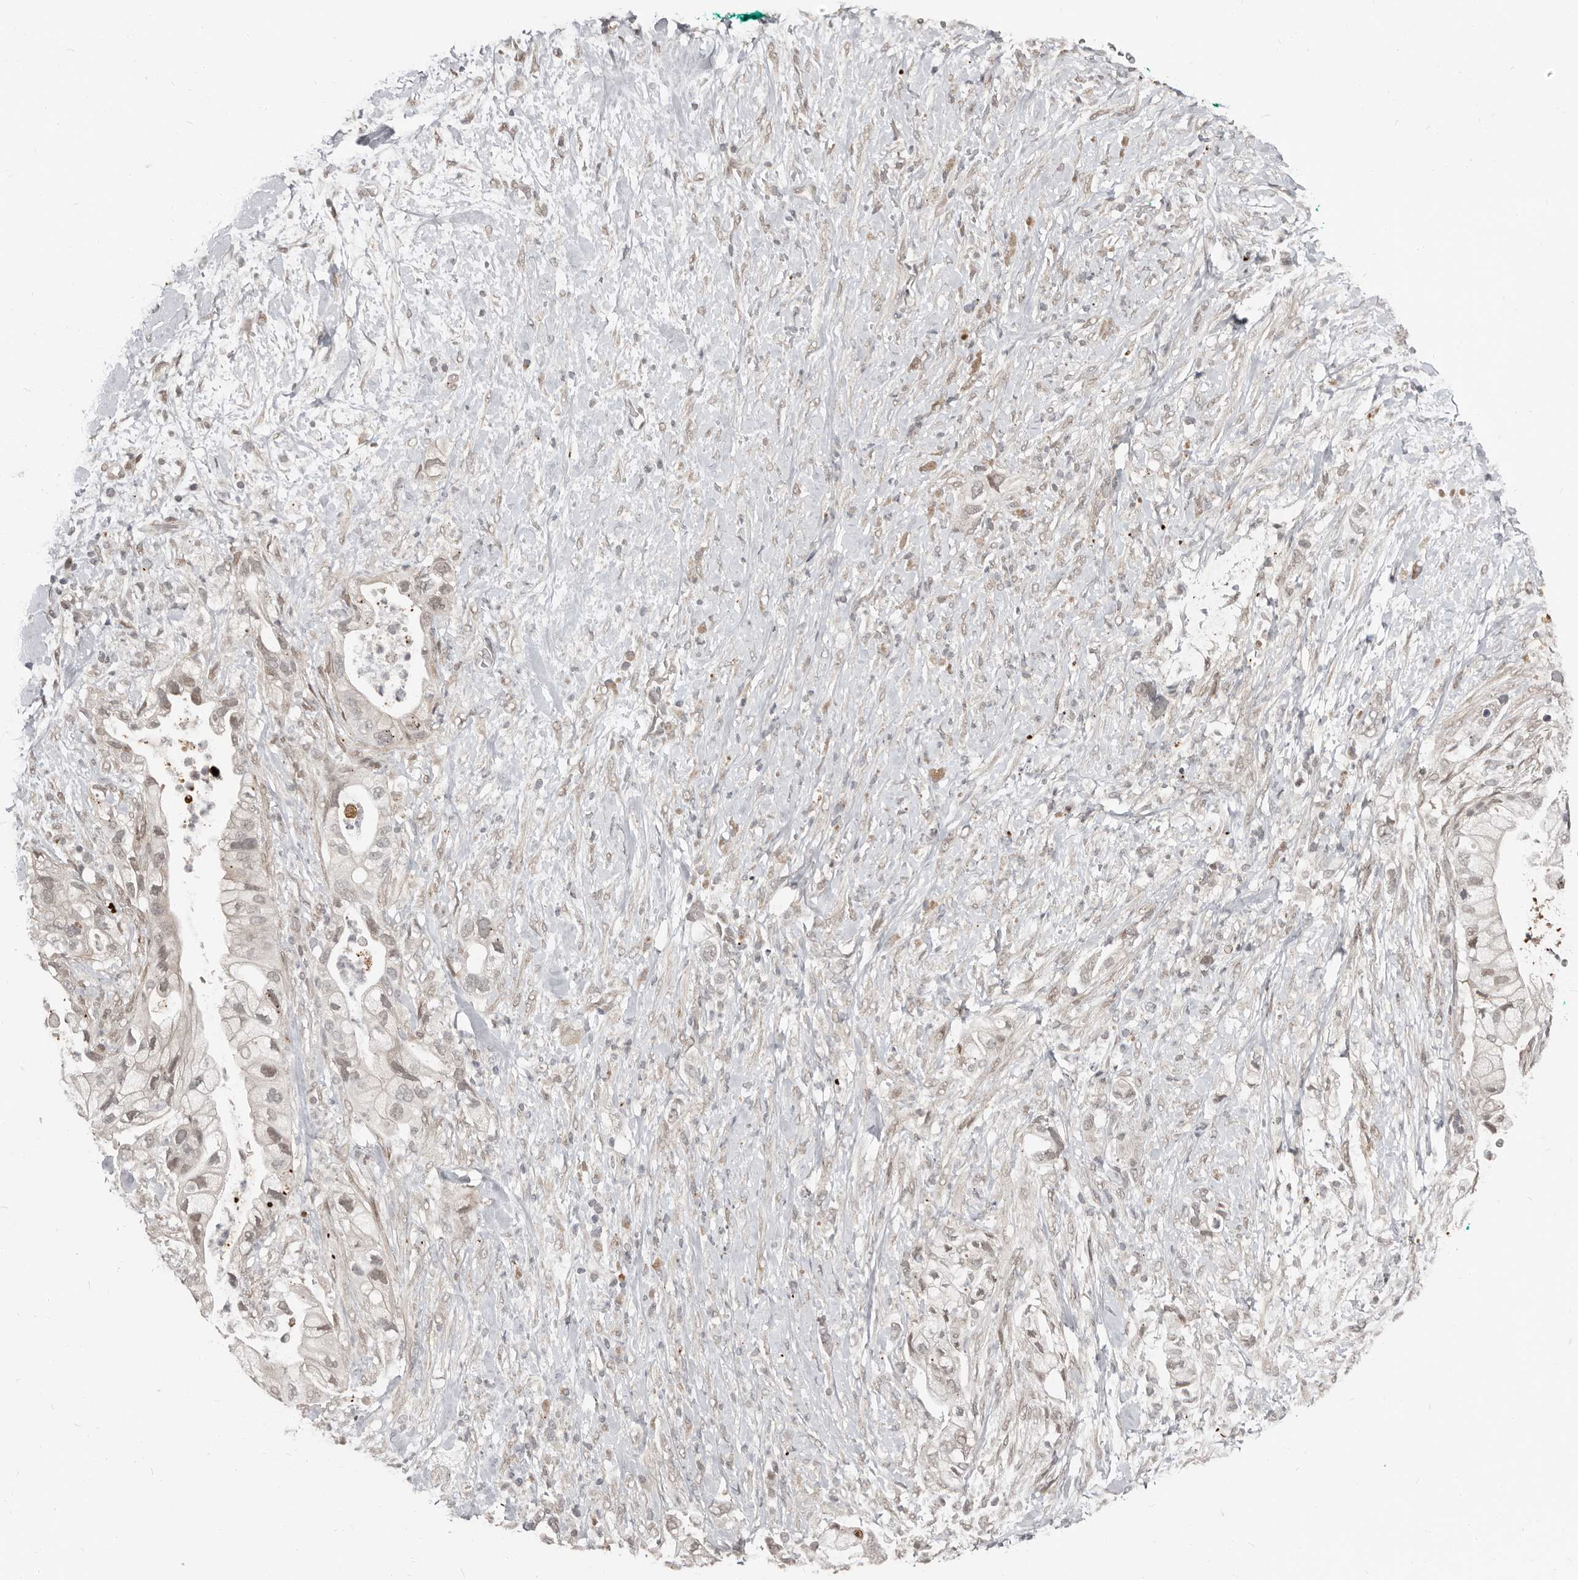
{"staining": {"intensity": "weak", "quantity": "<25%", "location": "nuclear"}, "tissue": "pancreatic cancer", "cell_type": "Tumor cells", "image_type": "cancer", "snomed": [{"axis": "morphology", "description": "Adenocarcinoma, NOS"}, {"axis": "topography", "description": "Pancreas"}], "caption": "Protein analysis of pancreatic cancer (adenocarcinoma) displays no significant expression in tumor cells.", "gene": "APOL6", "patient": {"sex": "male", "age": 53}}